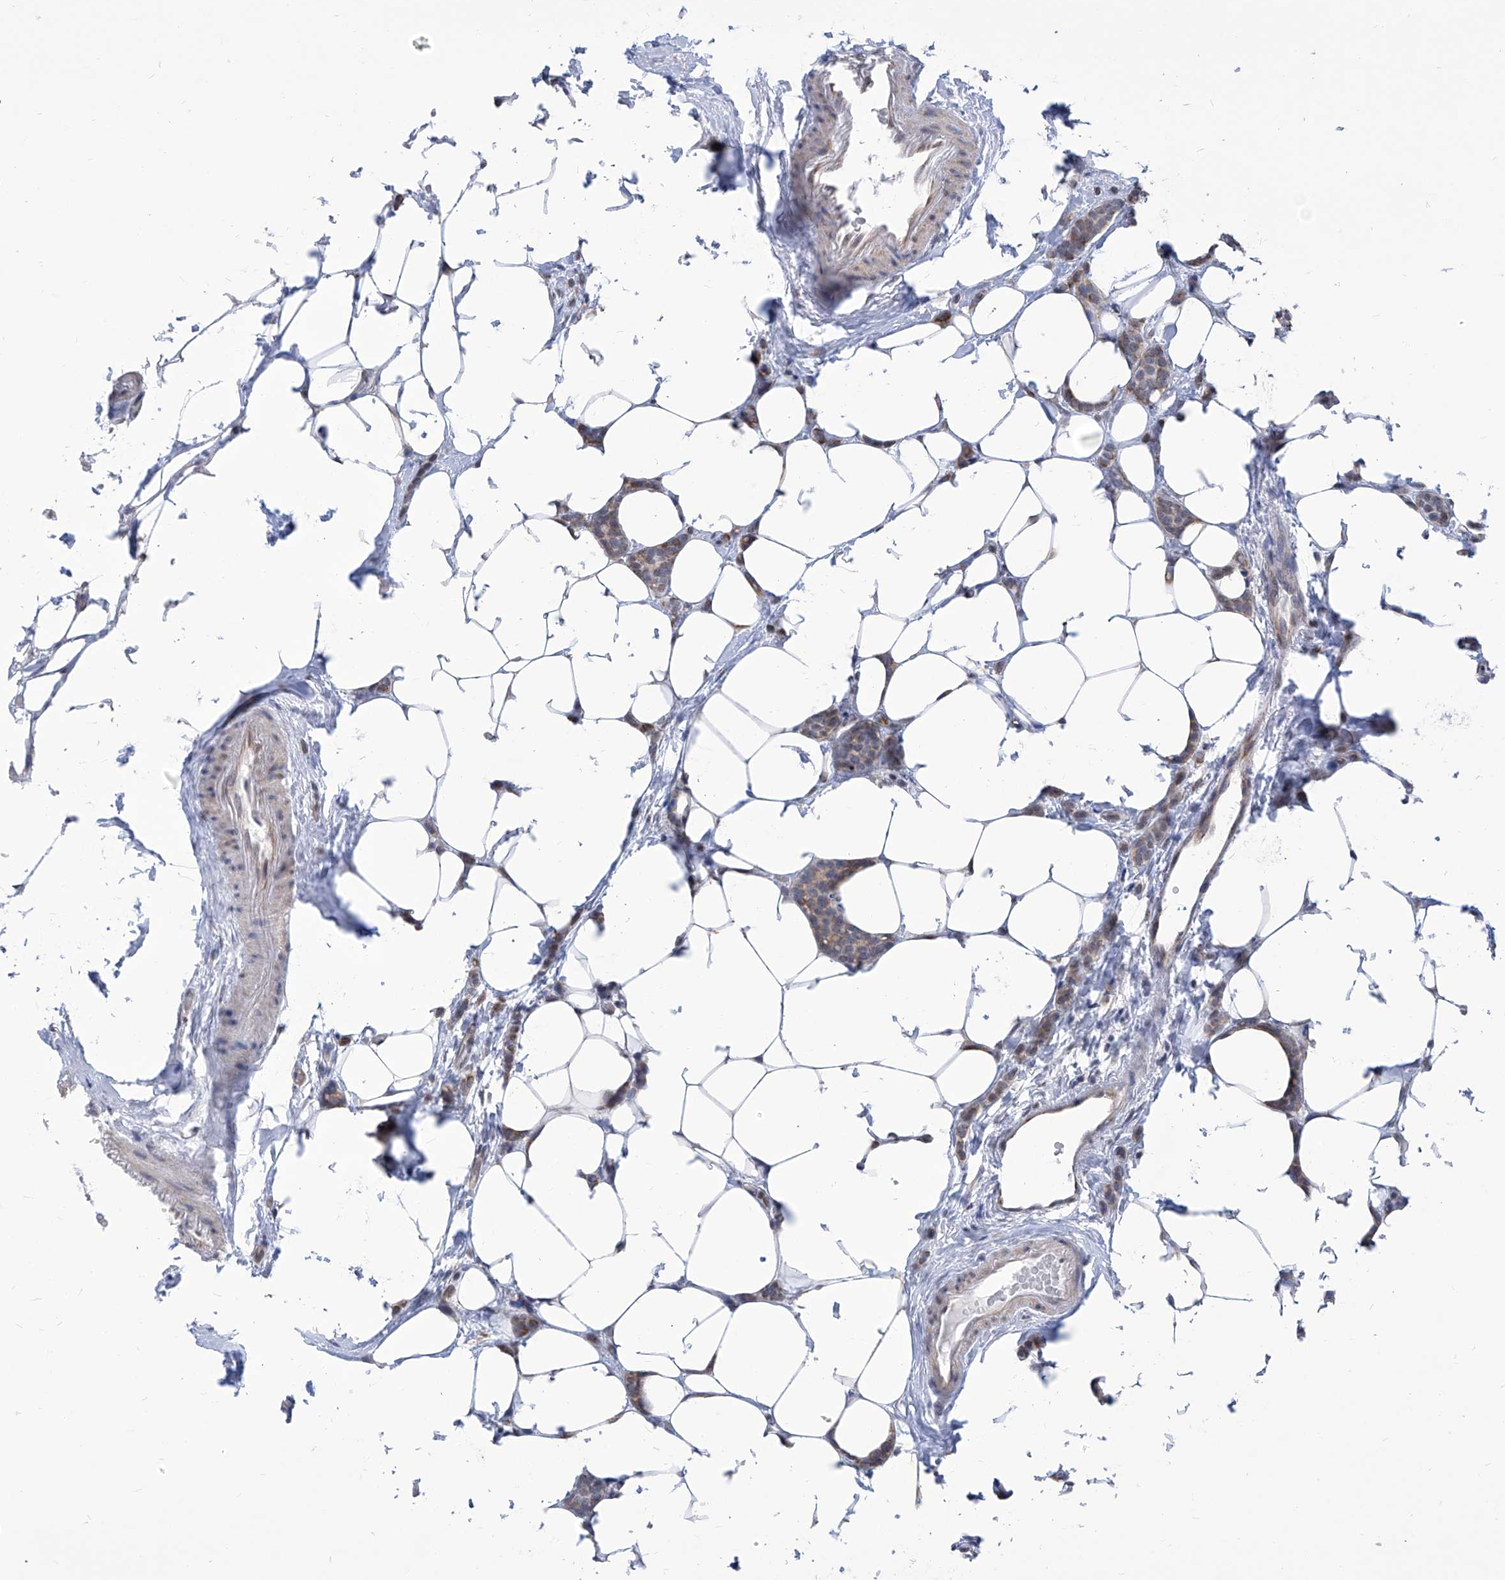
{"staining": {"intensity": "weak", "quantity": "25%-75%", "location": "cytoplasmic/membranous"}, "tissue": "breast cancer", "cell_type": "Tumor cells", "image_type": "cancer", "snomed": [{"axis": "morphology", "description": "Lobular carcinoma"}, {"axis": "topography", "description": "Breast"}], "caption": "DAB (3,3'-diaminobenzidine) immunohistochemical staining of breast cancer exhibits weak cytoplasmic/membranous protein expression in approximately 25%-75% of tumor cells.", "gene": "SART1", "patient": {"sex": "female", "age": 50}}